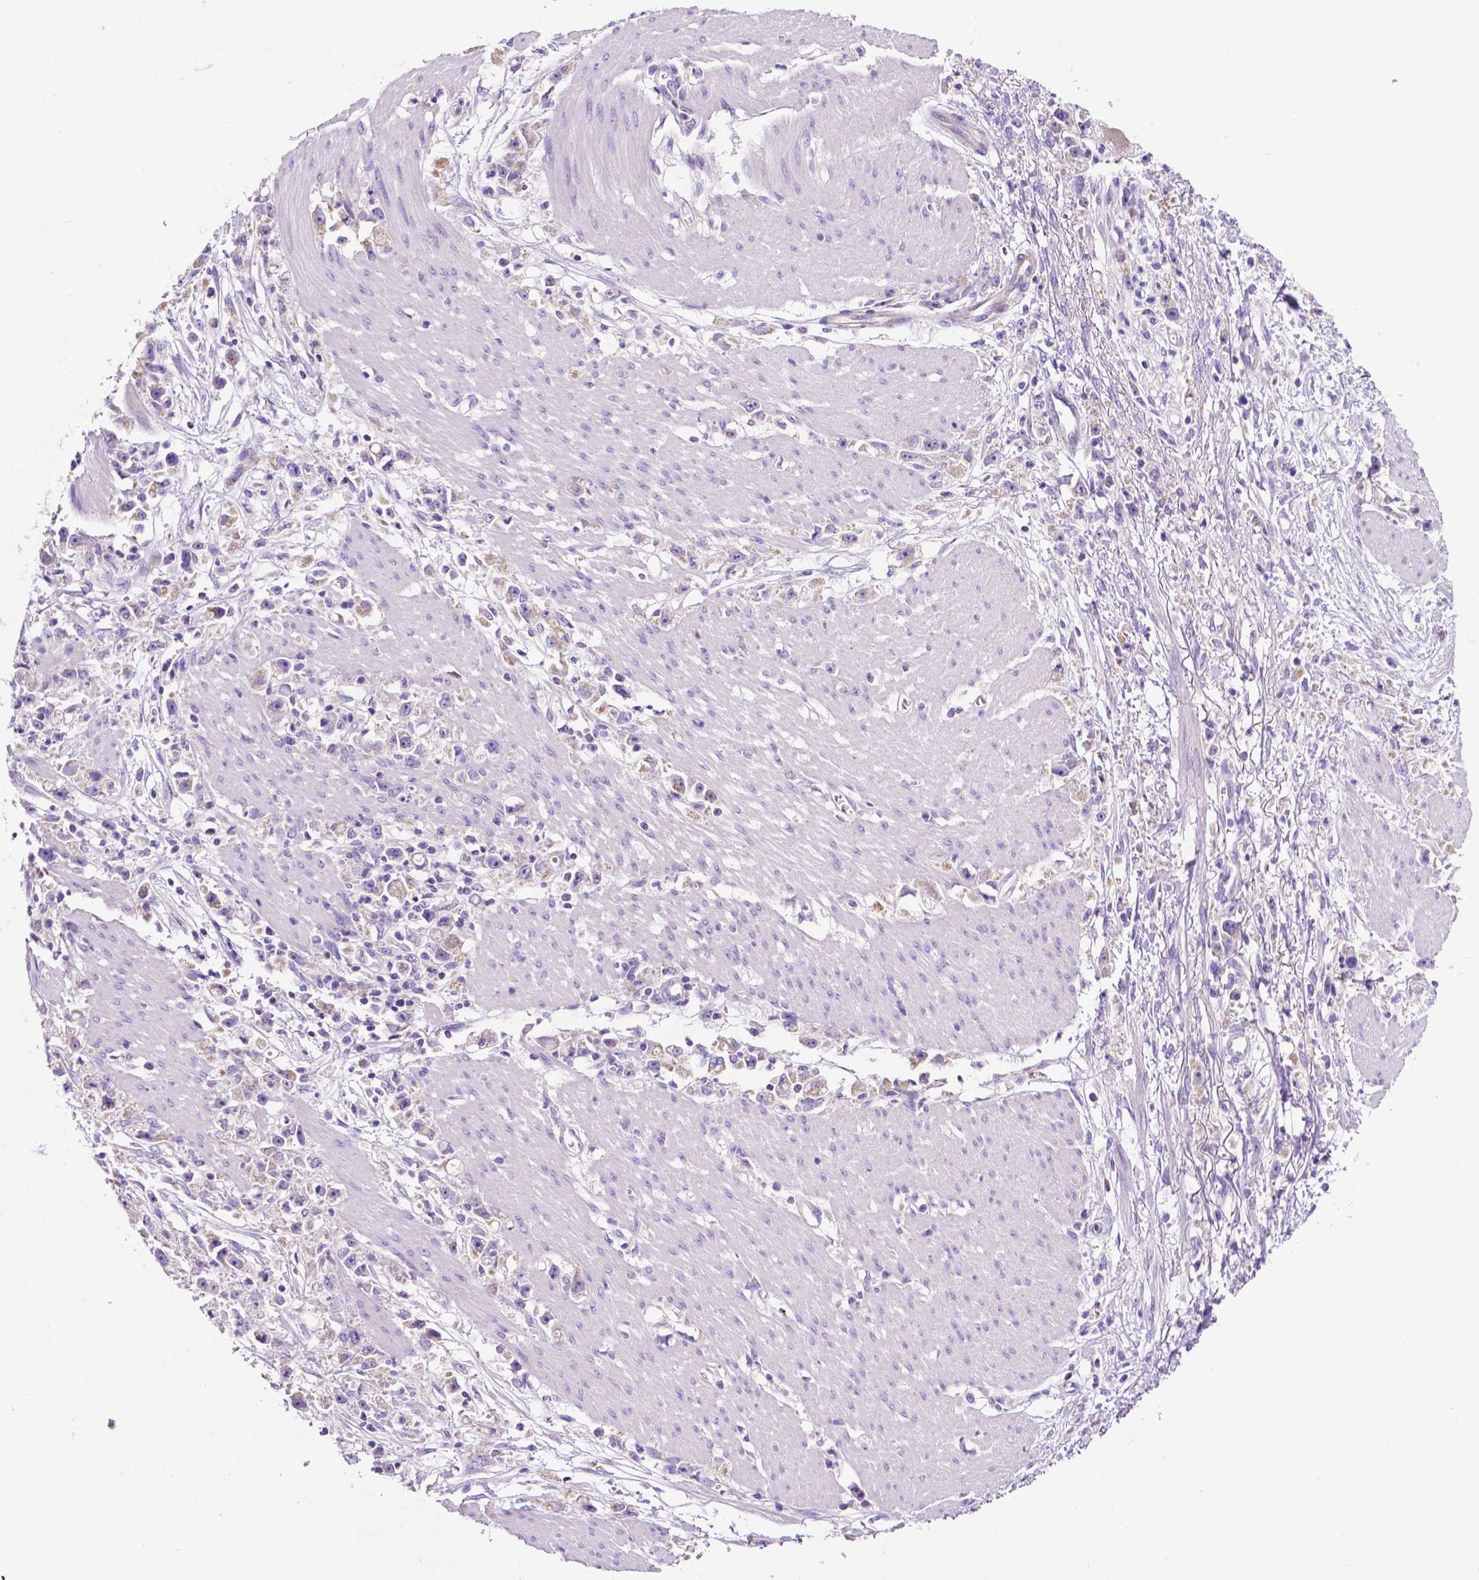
{"staining": {"intensity": "weak", "quantity": "25%-75%", "location": "cytoplasmic/membranous"}, "tissue": "stomach cancer", "cell_type": "Tumor cells", "image_type": "cancer", "snomed": [{"axis": "morphology", "description": "Adenocarcinoma, NOS"}, {"axis": "topography", "description": "Stomach"}], "caption": "Tumor cells show low levels of weak cytoplasmic/membranous staining in approximately 25%-75% of cells in stomach cancer. (DAB (3,3'-diaminobenzidine) IHC, brown staining for protein, blue staining for nuclei).", "gene": "PHYHIP", "patient": {"sex": "female", "age": 59}}